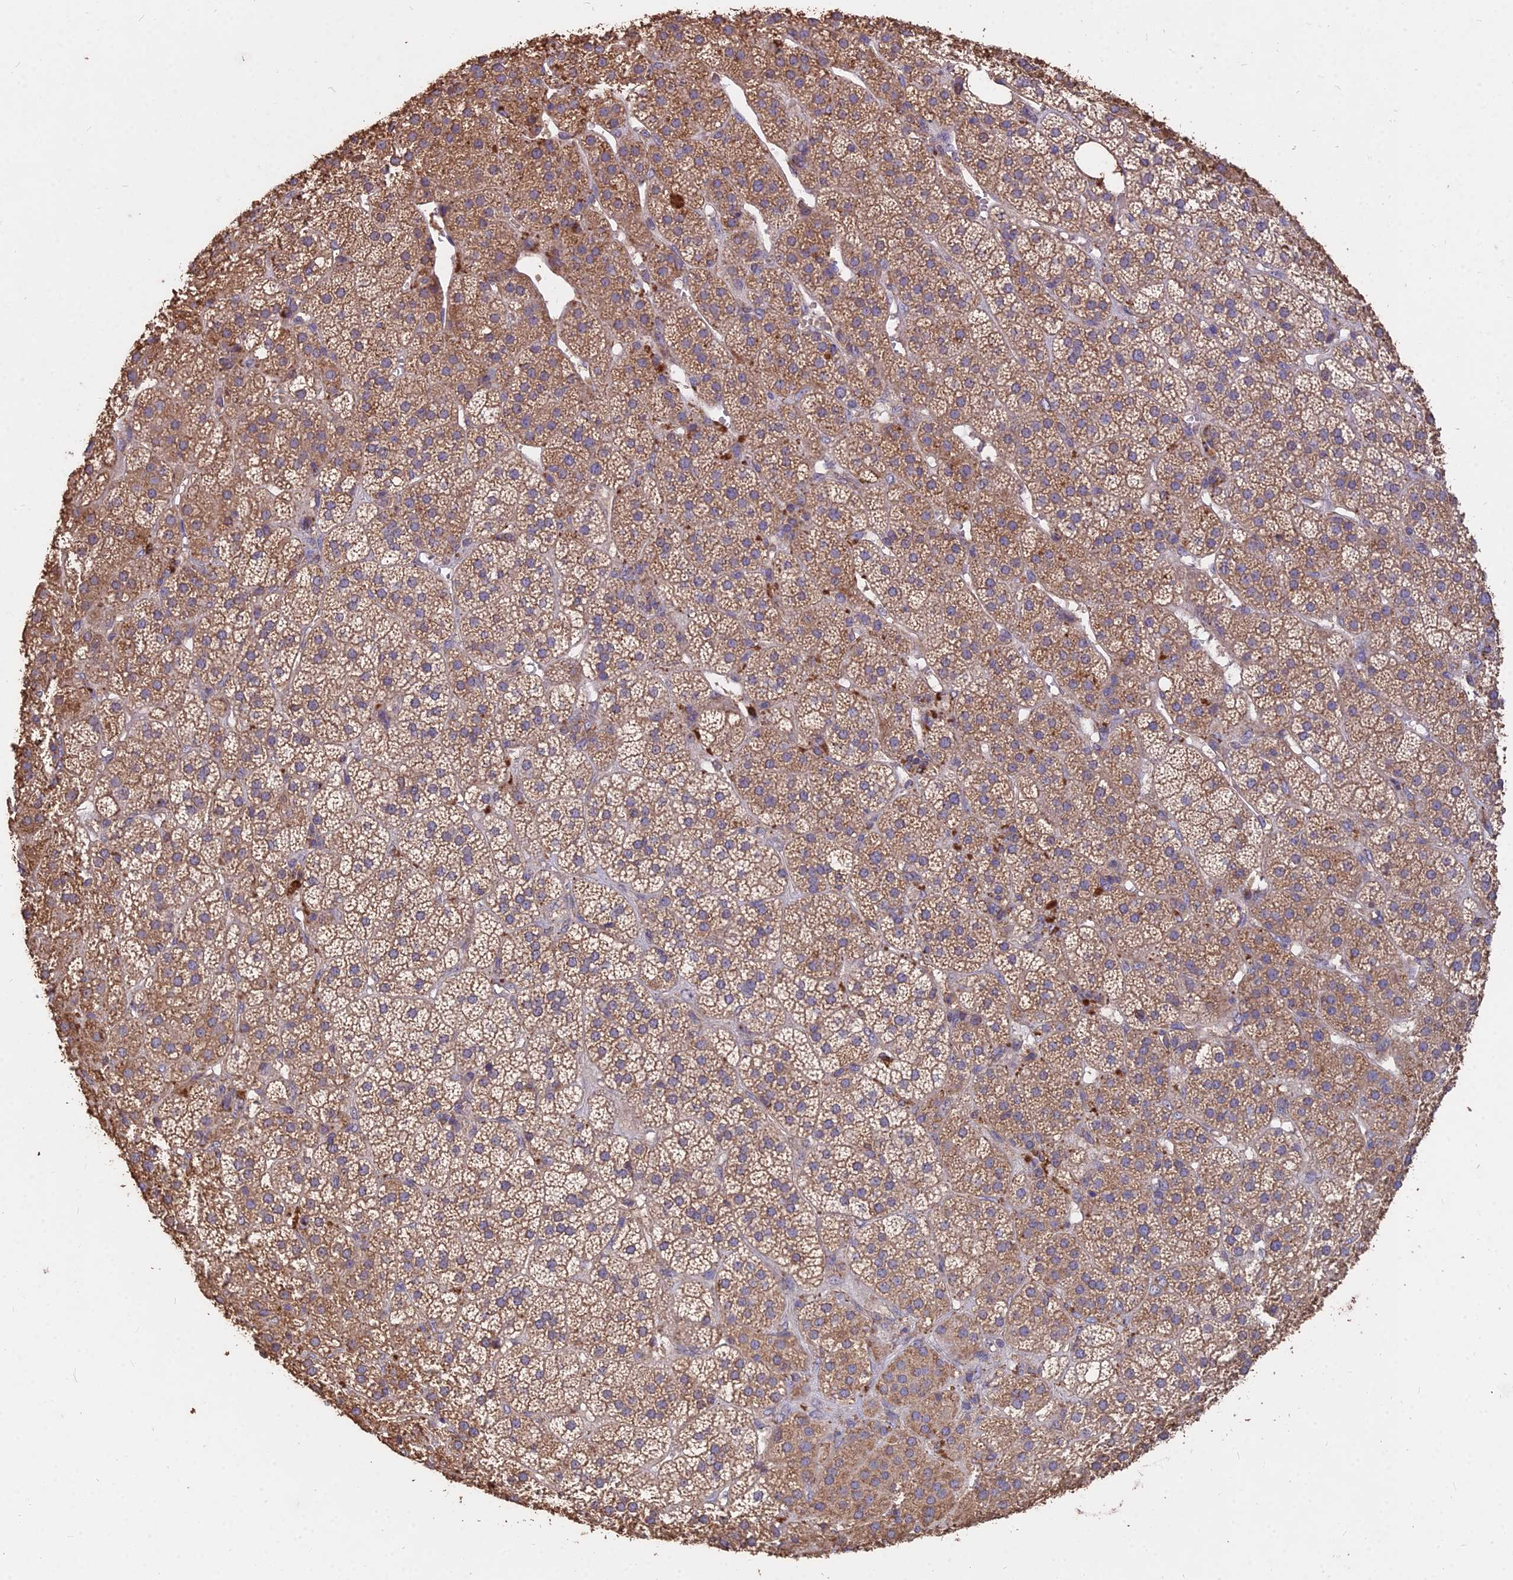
{"staining": {"intensity": "moderate", "quantity": ">75%", "location": "cytoplasmic/membranous"}, "tissue": "adrenal gland", "cell_type": "Glandular cells", "image_type": "normal", "snomed": [{"axis": "morphology", "description": "Normal tissue, NOS"}, {"axis": "topography", "description": "Adrenal gland"}], "caption": "Protein staining of normal adrenal gland displays moderate cytoplasmic/membranous expression in approximately >75% of glandular cells. (DAB (3,3'-diaminobenzidine) IHC, brown staining for protein, blue staining for nuclei).", "gene": "CEMIP2", "patient": {"sex": "female", "age": 70}}